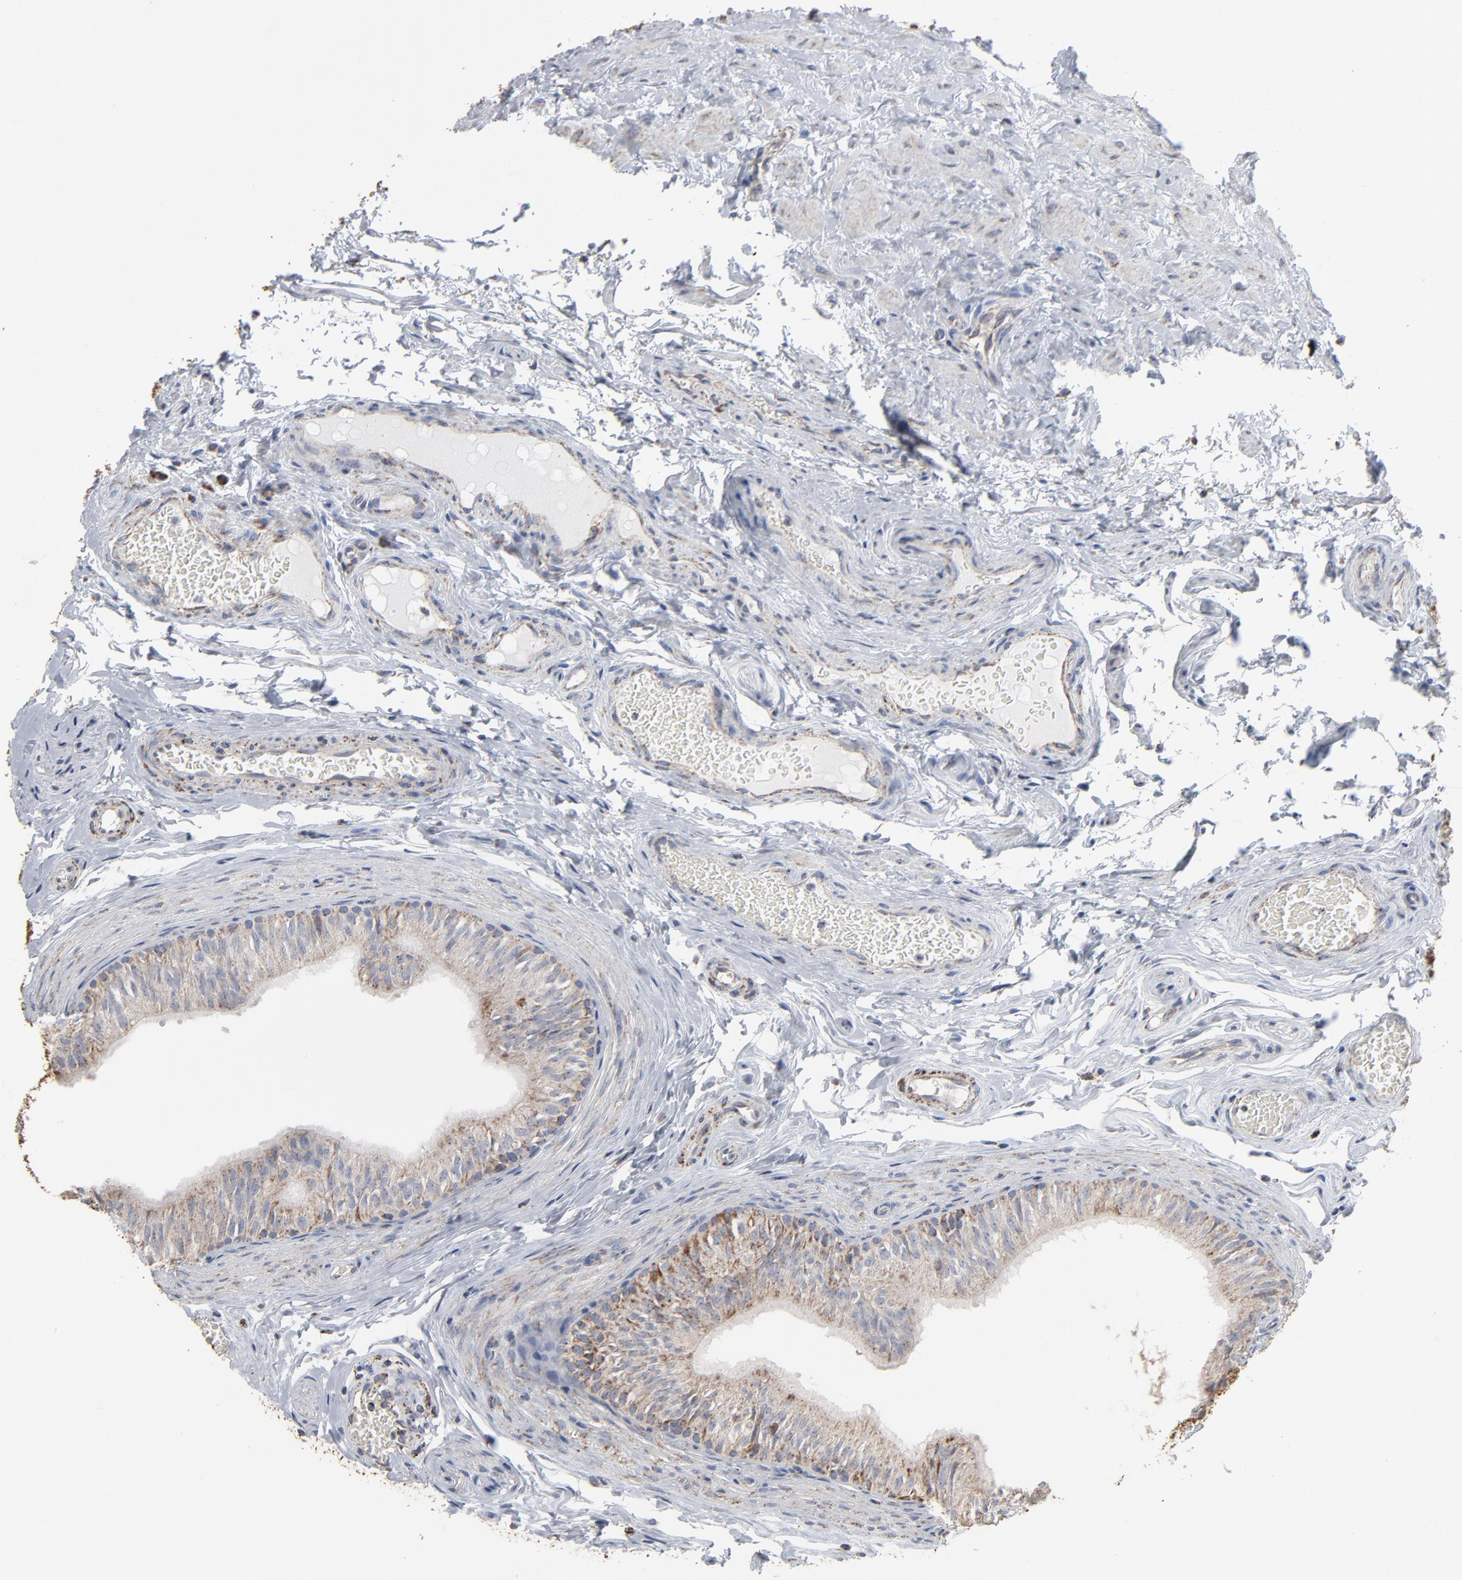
{"staining": {"intensity": "moderate", "quantity": ">75%", "location": "cytoplasmic/membranous"}, "tissue": "epididymis", "cell_type": "Glandular cells", "image_type": "normal", "snomed": [{"axis": "morphology", "description": "Normal tissue, NOS"}, {"axis": "topography", "description": "Testis"}, {"axis": "topography", "description": "Epididymis"}], "caption": "Protein analysis of unremarkable epididymis reveals moderate cytoplasmic/membranous expression in approximately >75% of glandular cells.", "gene": "UQCRC1", "patient": {"sex": "male", "age": 36}}